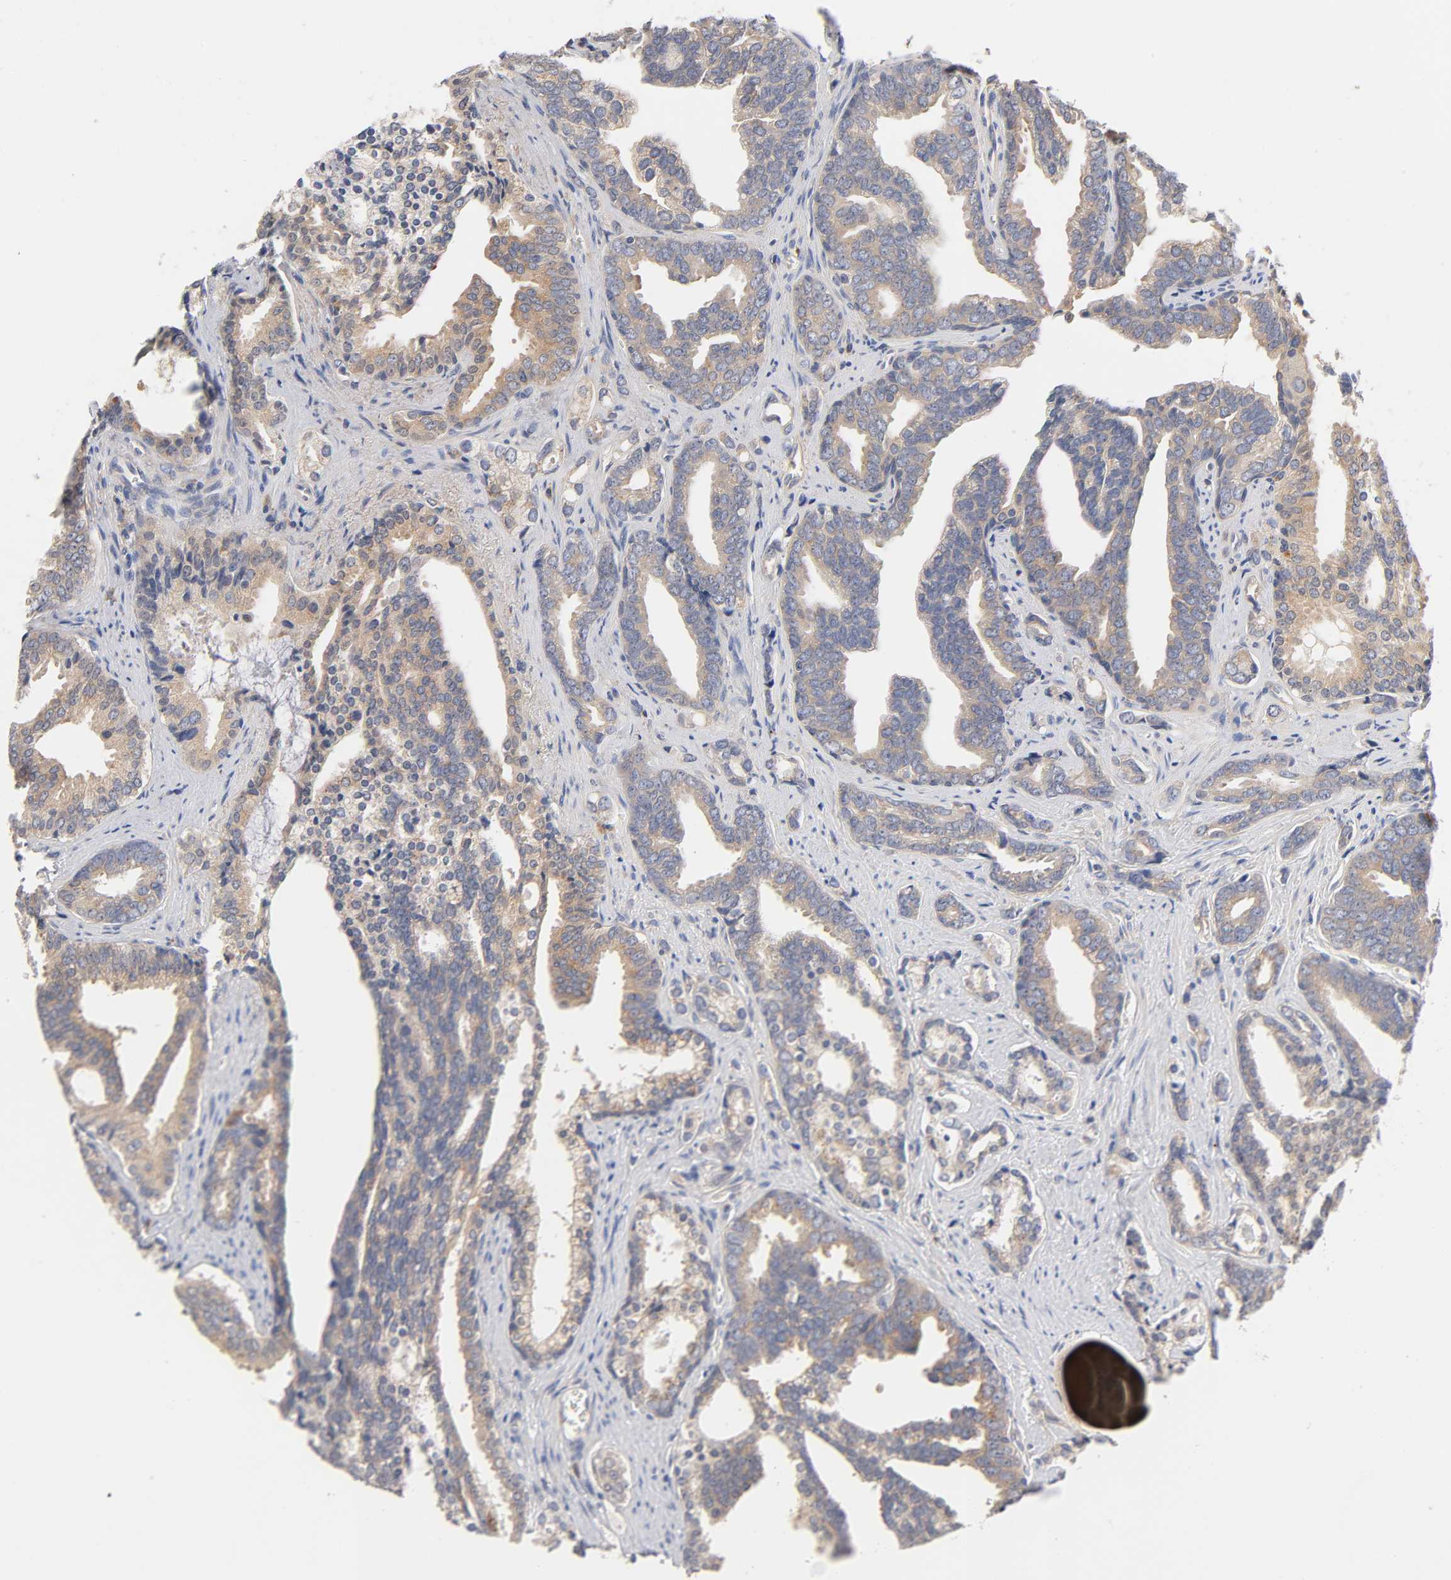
{"staining": {"intensity": "weak", "quantity": ">75%", "location": "cytoplasmic/membranous"}, "tissue": "prostate cancer", "cell_type": "Tumor cells", "image_type": "cancer", "snomed": [{"axis": "morphology", "description": "Adenocarcinoma, High grade"}, {"axis": "topography", "description": "Prostate"}], "caption": "High-magnification brightfield microscopy of prostate cancer stained with DAB (3,3'-diaminobenzidine) (brown) and counterstained with hematoxylin (blue). tumor cells exhibit weak cytoplasmic/membranous staining is identified in about>75% of cells.", "gene": "C17orf75", "patient": {"sex": "male", "age": 67}}